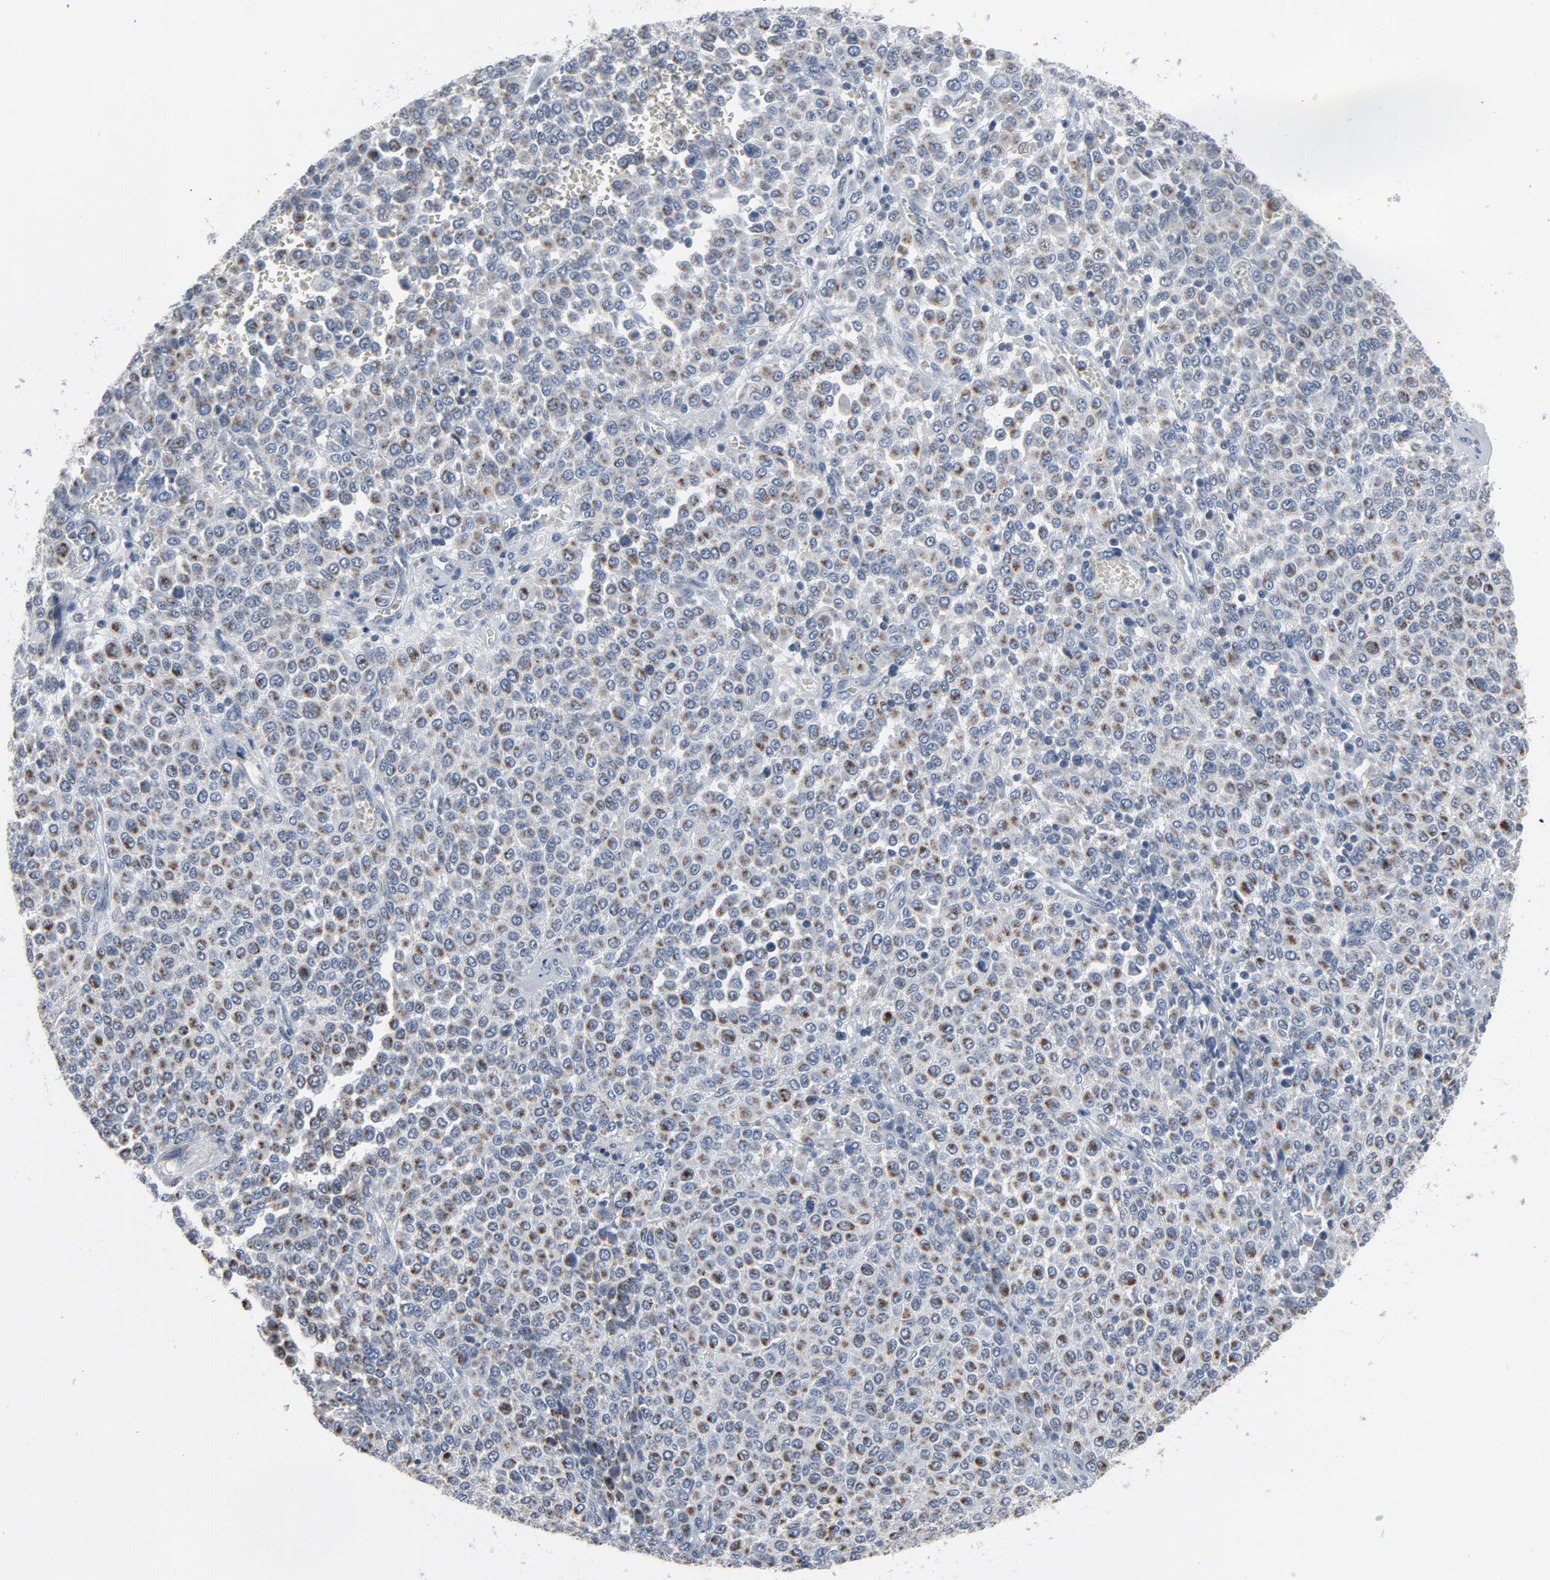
{"staining": {"intensity": "moderate", "quantity": "25%-75%", "location": "cytoplasmic/membranous"}, "tissue": "melanoma", "cell_type": "Tumor cells", "image_type": "cancer", "snomed": [{"axis": "morphology", "description": "Malignant melanoma, Metastatic site"}, {"axis": "topography", "description": "Pancreas"}], "caption": "Malignant melanoma (metastatic site) stained with a protein marker reveals moderate staining in tumor cells.", "gene": "GPX2", "patient": {"sex": "female", "age": 30}}